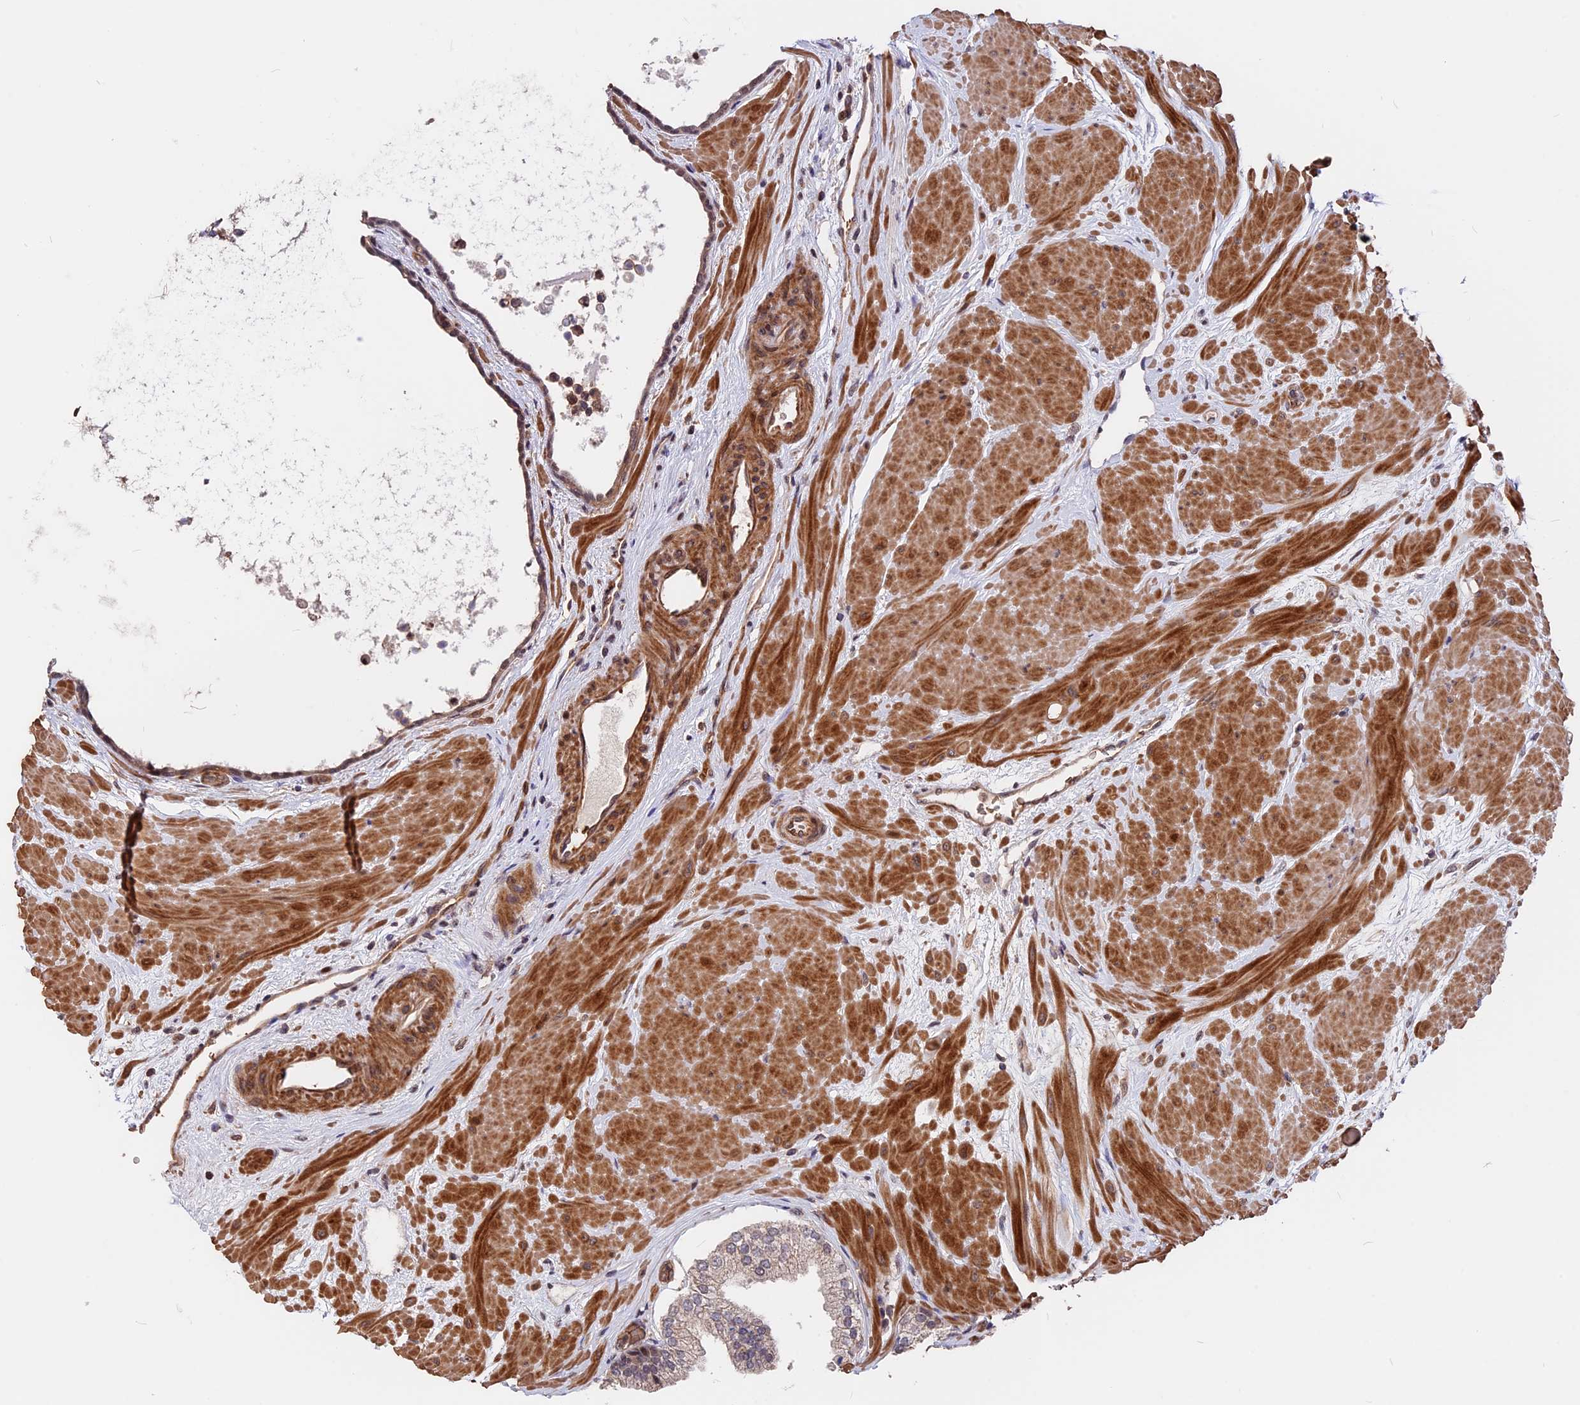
{"staining": {"intensity": "negative", "quantity": "none", "location": "none"}, "tissue": "prostate", "cell_type": "Glandular cells", "image_type": "normal", "snomed": [{"axis": "morphology", "description": "Normal tissue, NOS"}, {"axis": "topography", "description": "Prostate"}], "caption": "Immunohistochemistry (IHC) micrograph of unremarkable prostate stained for a protein (brown), which displays no staining in glandular cells.", "gene": "ZC3H10", "patient": {"sex": "male", "age": 48}}